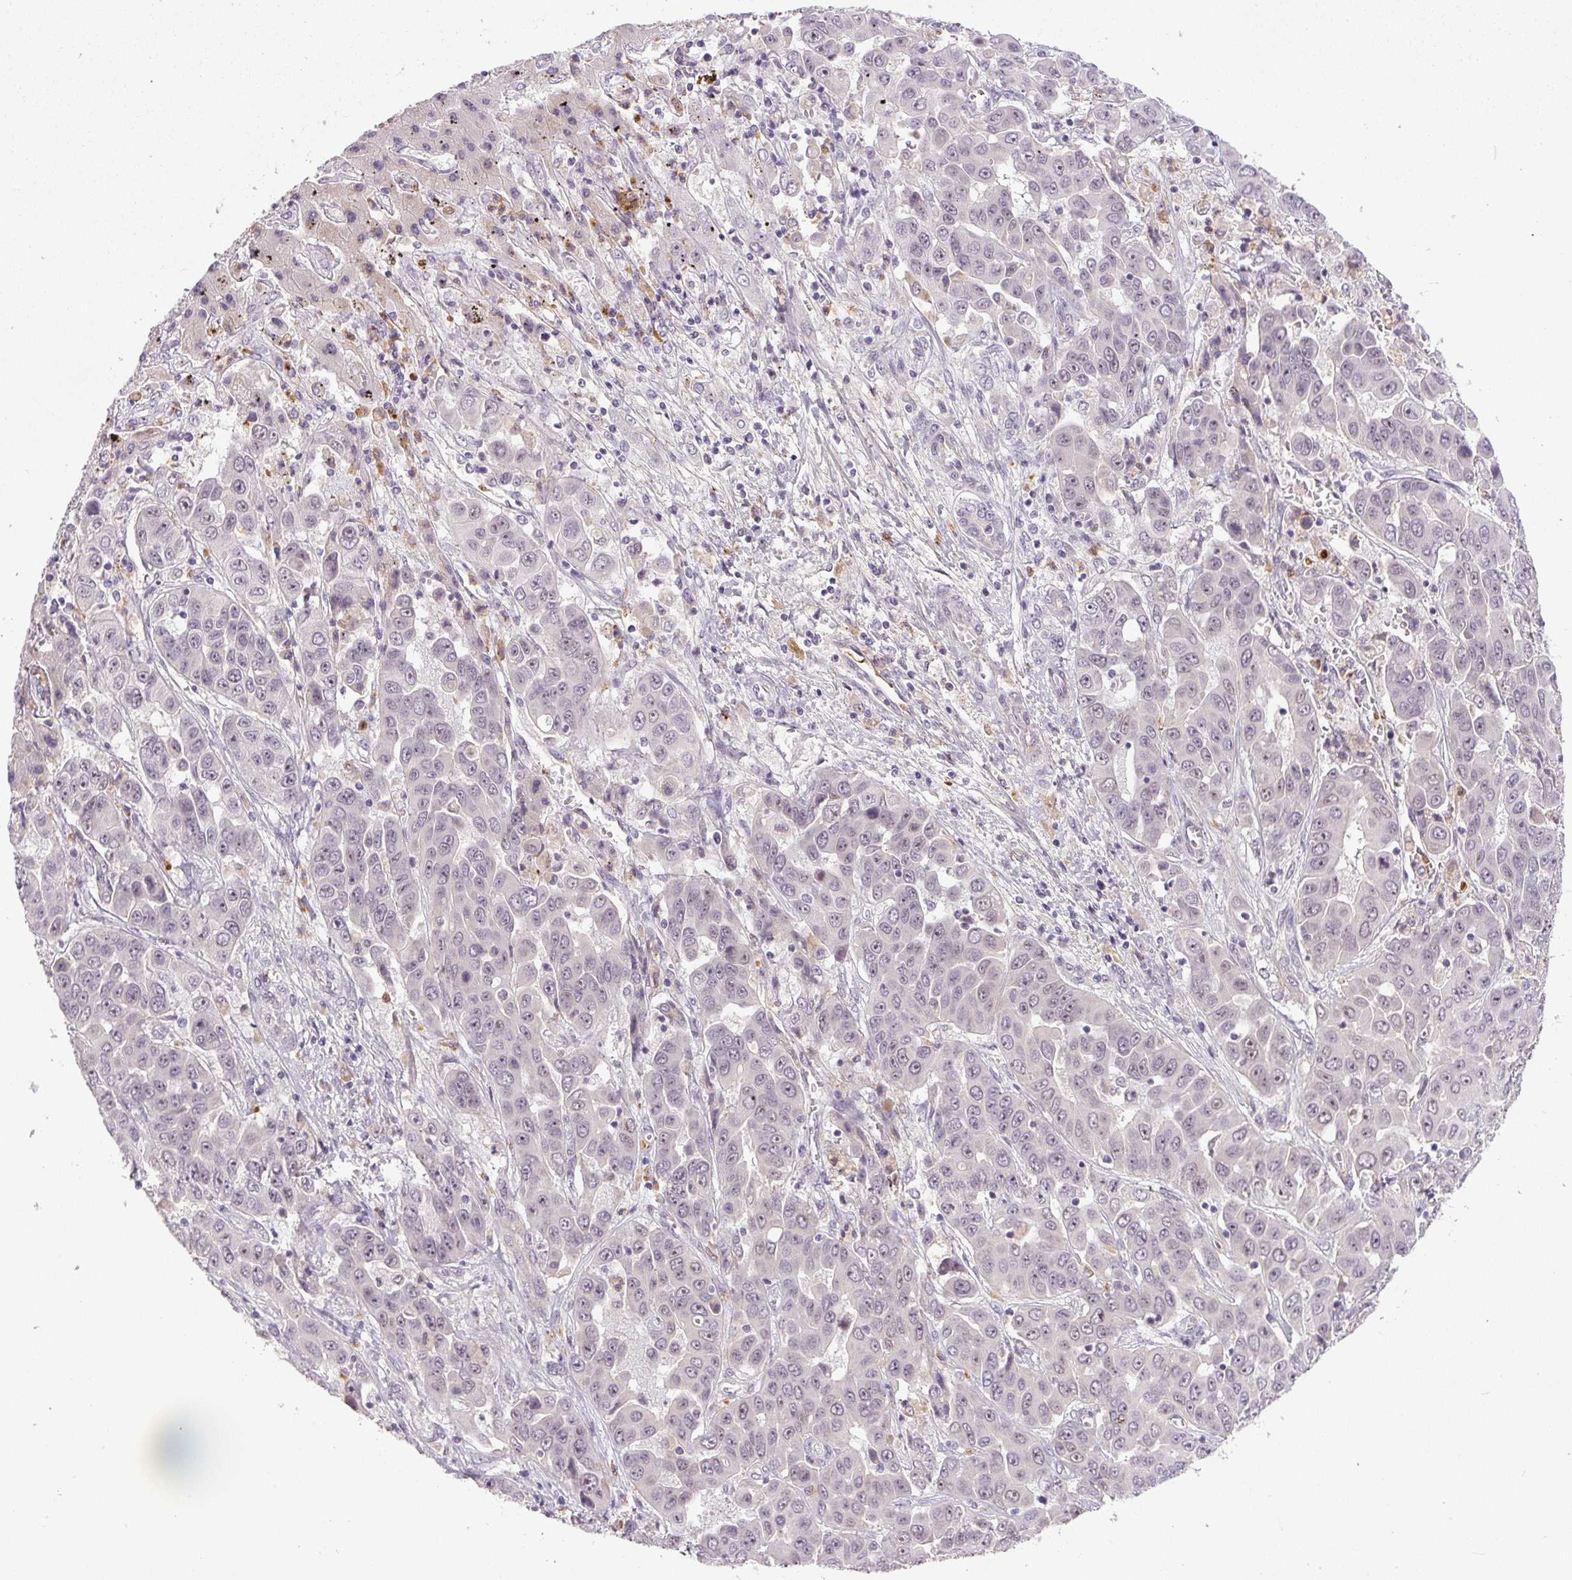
{"staining": {"intensity": "negative", "quantity": "none", "location": "none"}, "tissue": "liver cancer", "cell_type": "Tumor cells", "image_type": "cancer", "snomed": [{"axis": "morphology", "description": "Cholangiocarcinoma"}, {"axis": "topography", "description": "Liver"}], "caption": "IHC image of human liver cancer stained for a protein (brown), which demonstrates no expression in tumor cells.", "gene": "SGF29", "patient": {"sex": "female", "age": 52}}